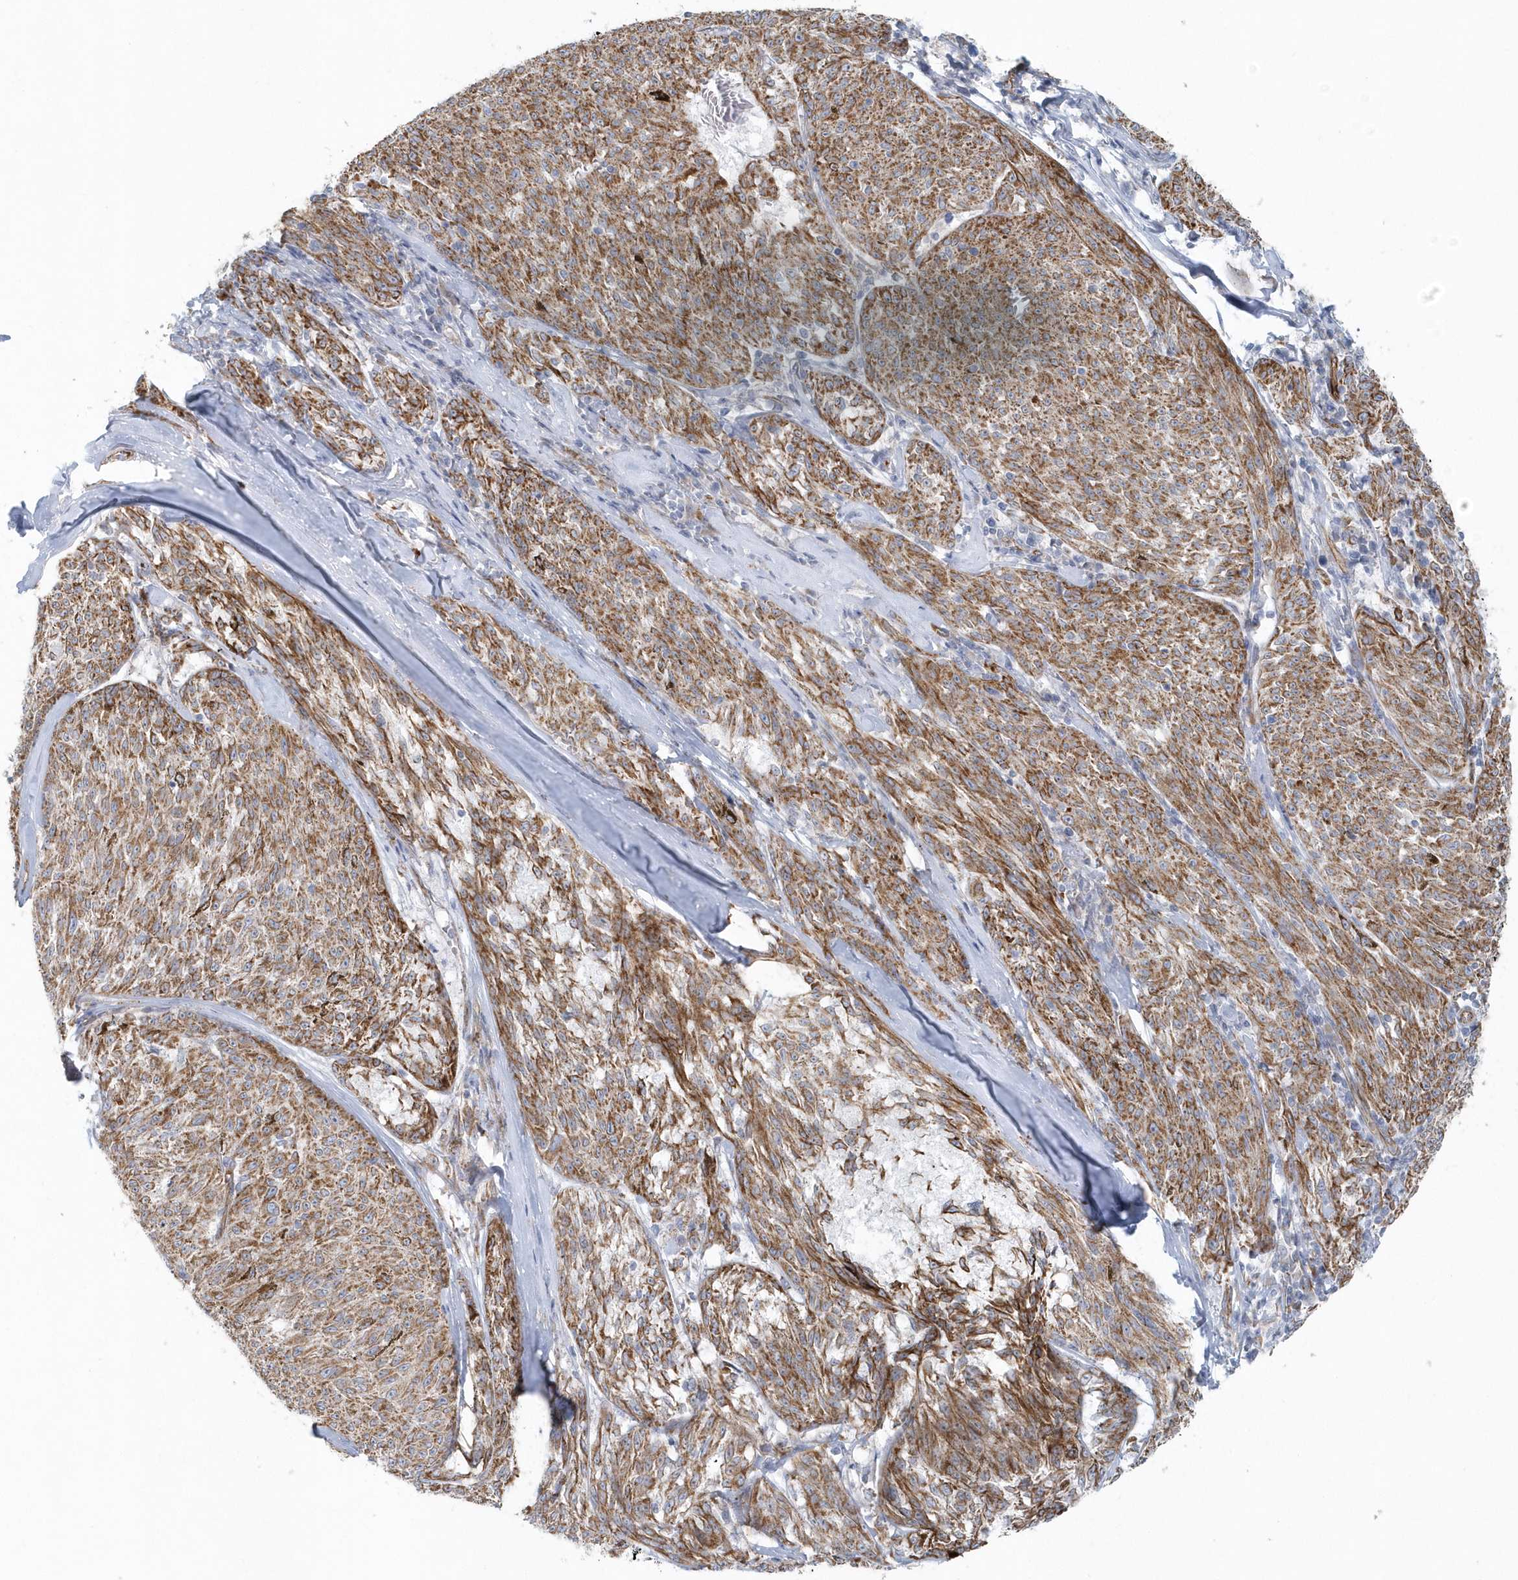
{"staining": {"intensity": "moderate", "quantity": ">75%", "location": "cytoplasmic/membranous"}, "tissue": "melanoma", "cell_type": "Tumor cells", "image_type": "cancer", "snomed": [{"axis": "morphology", "description": "Malignant melanoma, NOS"}, {"axis": "topography", "description": "Skin"}], "caption": "The histopathology image reveals a brown stain indicating the presence of a protein in the cytoplasmic/membranous of tumor cells in malignant melanoma.", "gene": "GPR152", "patient": {"sex": "female", "age": 72}}